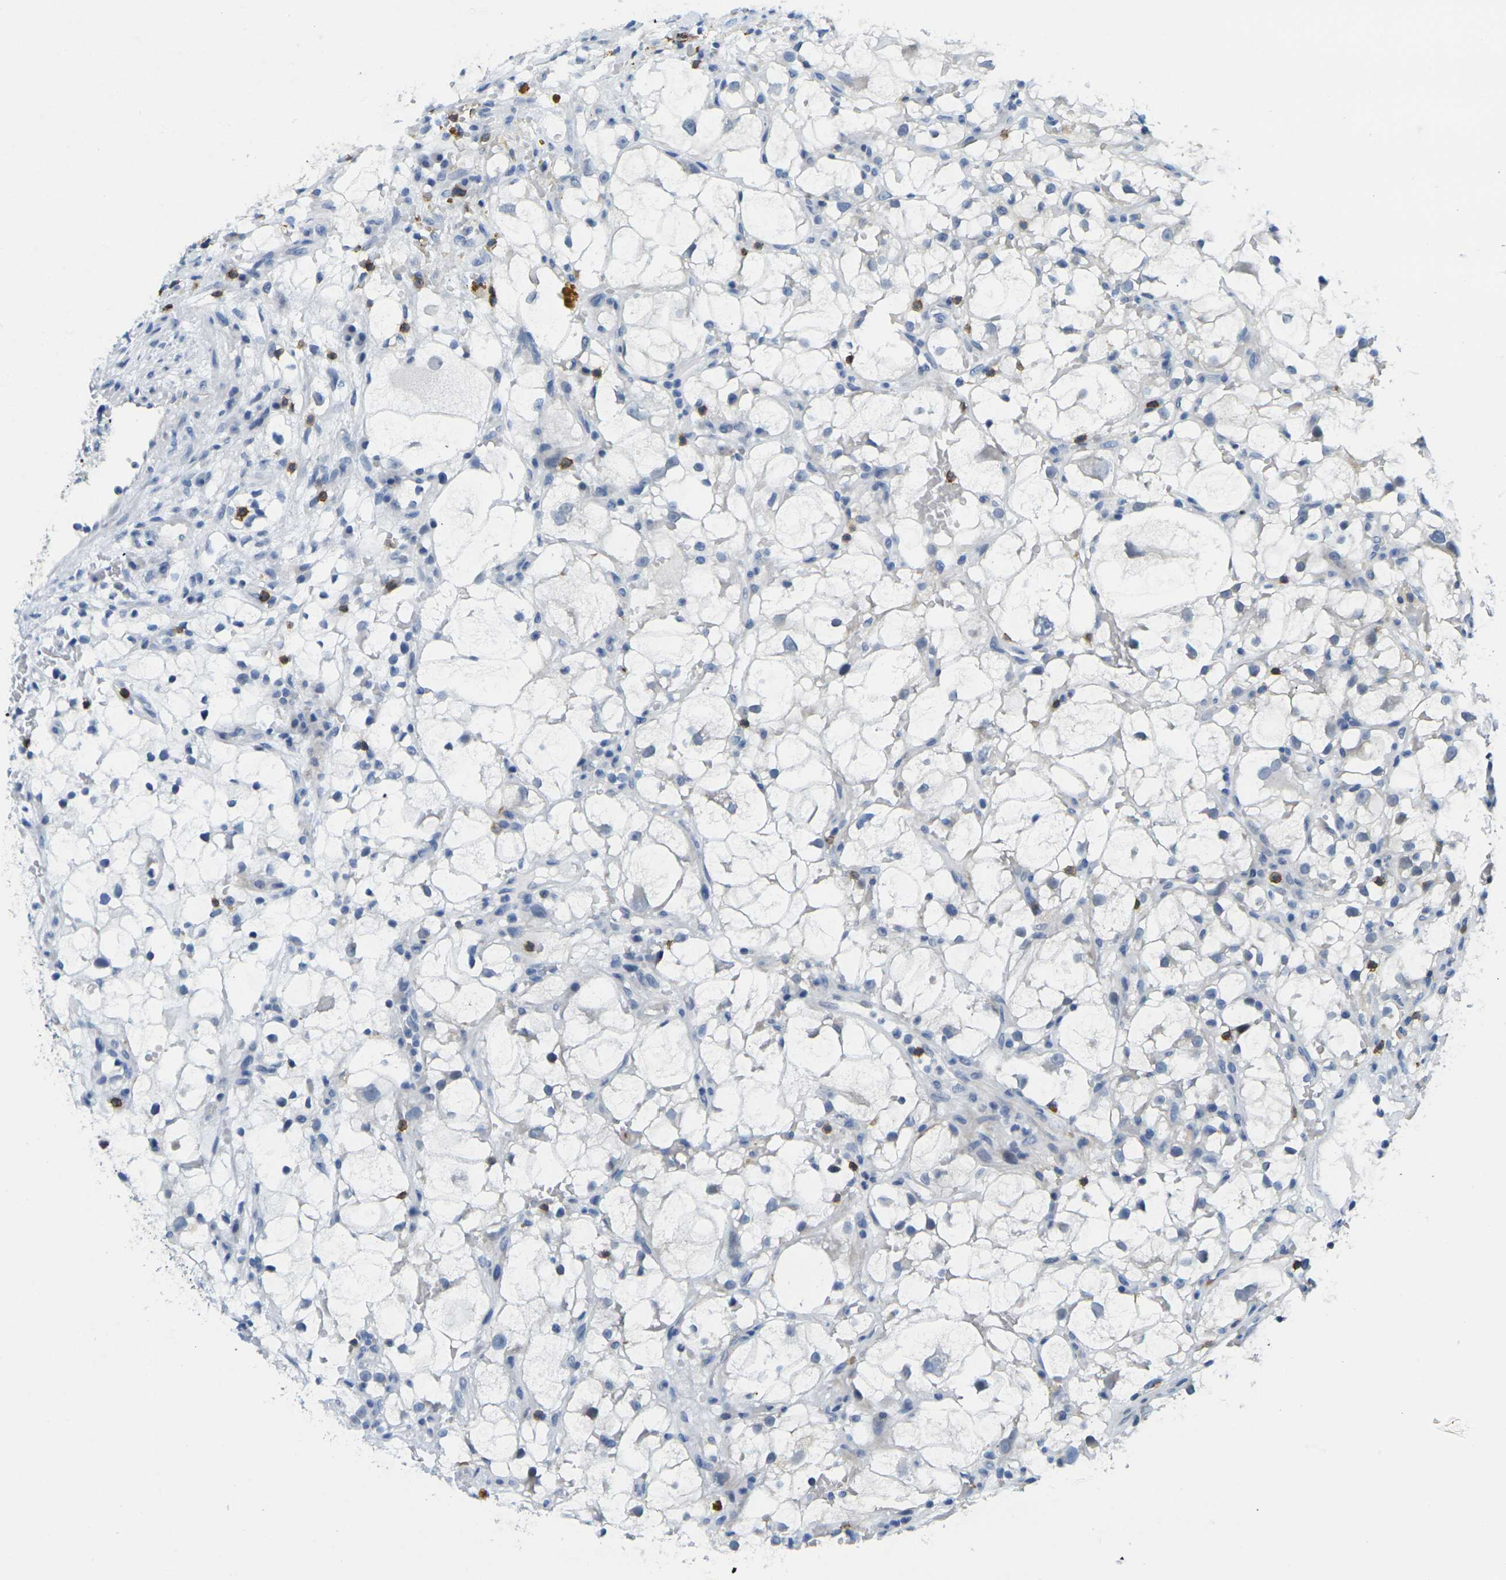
{"staining": {"intensity": "negative", "quantity": "none", "location": "none"}, "tissue": "renal cancer", "cell_type": "Tumor cells", "image_type": "cancer", "snomed": [{"axis": "morphology", "description": "Adenocarcinoma, NOS"}, {"axis": "topography", "description": "Kidney"}], "caption": "IHC image of neoplastic tissue: renal adenocarcinoma stained with DAB shows no significant protein expression in tumor cells.", "gene": "CD3D", "patient": {"sex": "female", "age": 60}}